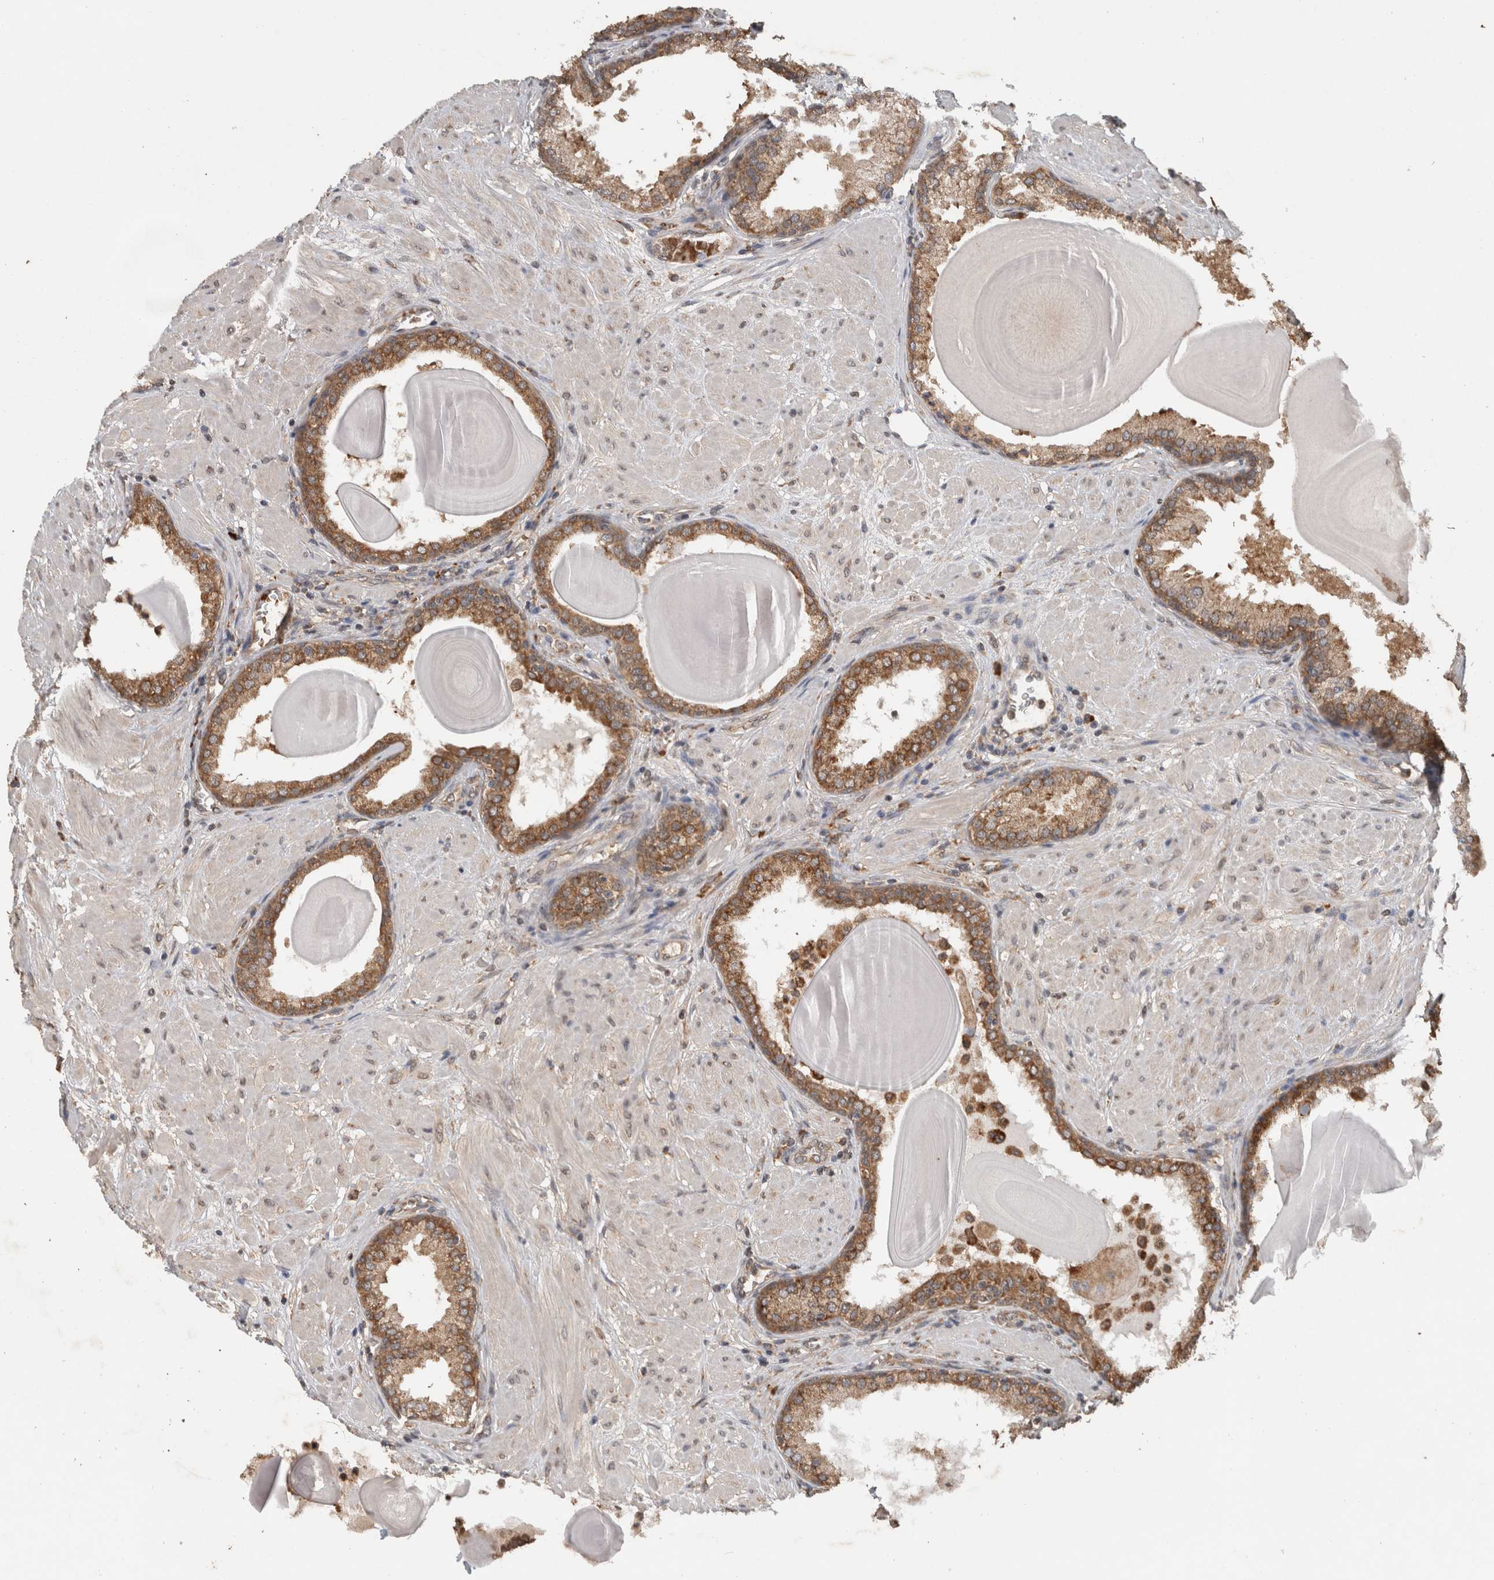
{"staining": {"intensity": "strong", "quantity": ">75%", "location": "cytoplasmic/membranous"}, "tissue": "prostate", "cell_type": "Glandular cells", "image_type": "normal", "snomed": [{"axis": "morphology", "description": "Normal tissue, NOS"}, {"axis": "topography", "description": "Prostate"}], "caption": "The immunohistochemical stain shows strong cytoplasmic/membranous expression in glandular cells of unremarkable prostate. (DAB = brown stain, brightfield microscopy at high magnification).", "gene": "ADGRL3", "patient": {"sex": "male", "age": 51}}